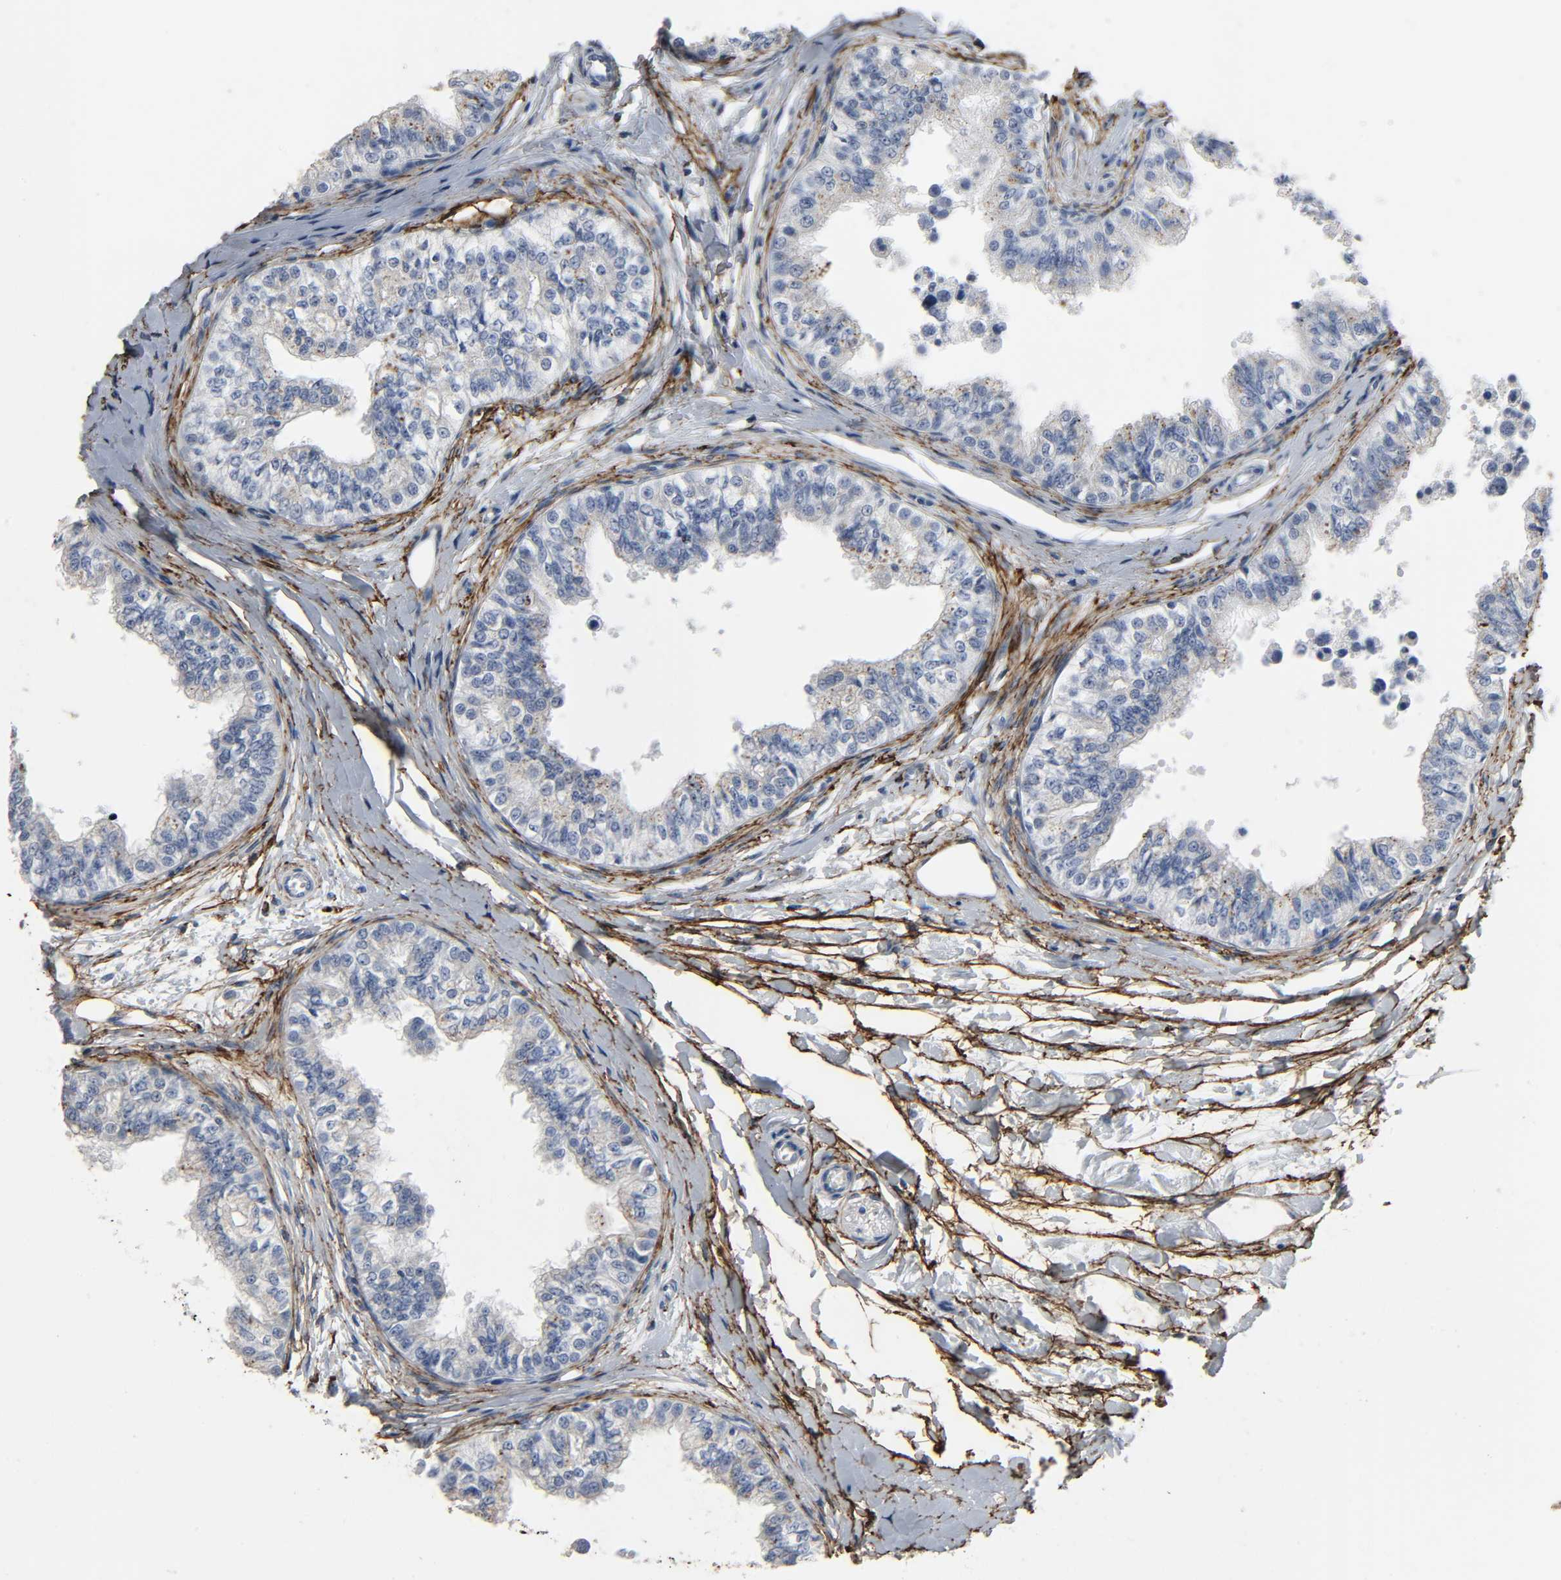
{"staining": {"intensity": "weak", "quantity": "25%-75%", "location": "cytoplasmic/membranous"}, "tissue": "epididymis", "cell_type": "Glandular cells", "image_type": "normal", "snomed": [{"axis": "morphology", "description": "Normal tissue, NOS"}, {"axis": "morphology", "description": "Adenocarcinoma, metastatic, NOS"}, {"axis": "topography", "description": "Testis"}, {"axis": "topography", "description": "Epididymis"}], "caption": "A high-resolution photomicrograph shows immunohistochemistry (IHC) staining of benign epididymis, which shows weak cytoplasmic/membranous expression in approximately 25%-75% of glandular cells.", "gene": "FBLN5", "patient": {"sex": "male", "age": 26}}